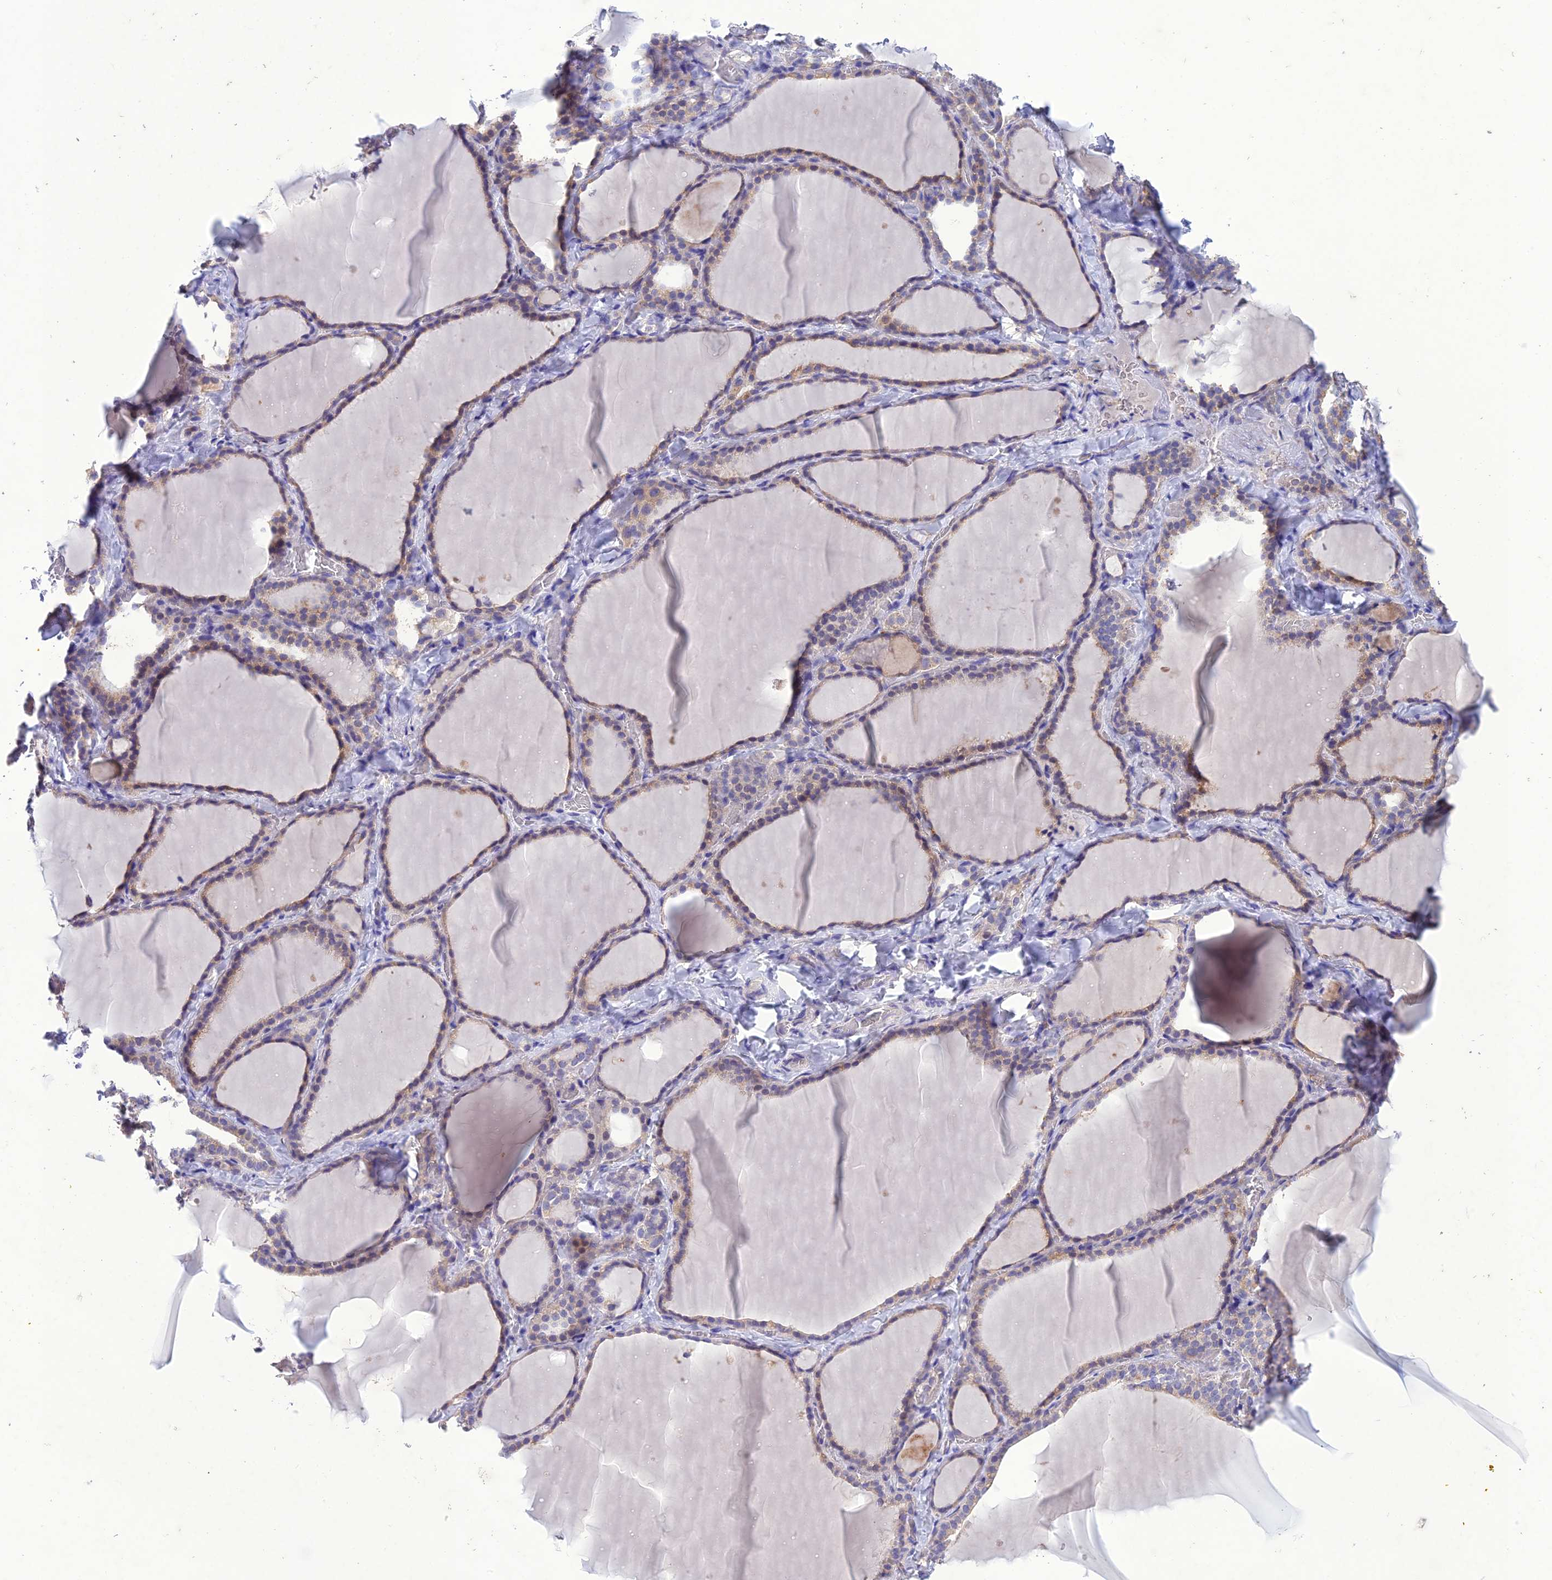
{"staining": {"intensity": "weak", "quantity": "25%-75%", "location": "cytoplasmic/membranous"}, "tissue": "thyroid gland", "cell_type": "Glandular cells", "image_type": "normal", "snomed": [{"axis": "morphology", "description": "Normal tissue, NOS"}, {"axis": "topography", "description": "Thyroid gland"}], "caption": "Benign thyroid gland displays weak cytoplasmic/membranous positivity in about 25%-75% of glandular cells.", "gene": "SNX24", "patient": {"sex": "female", "age": 22}}